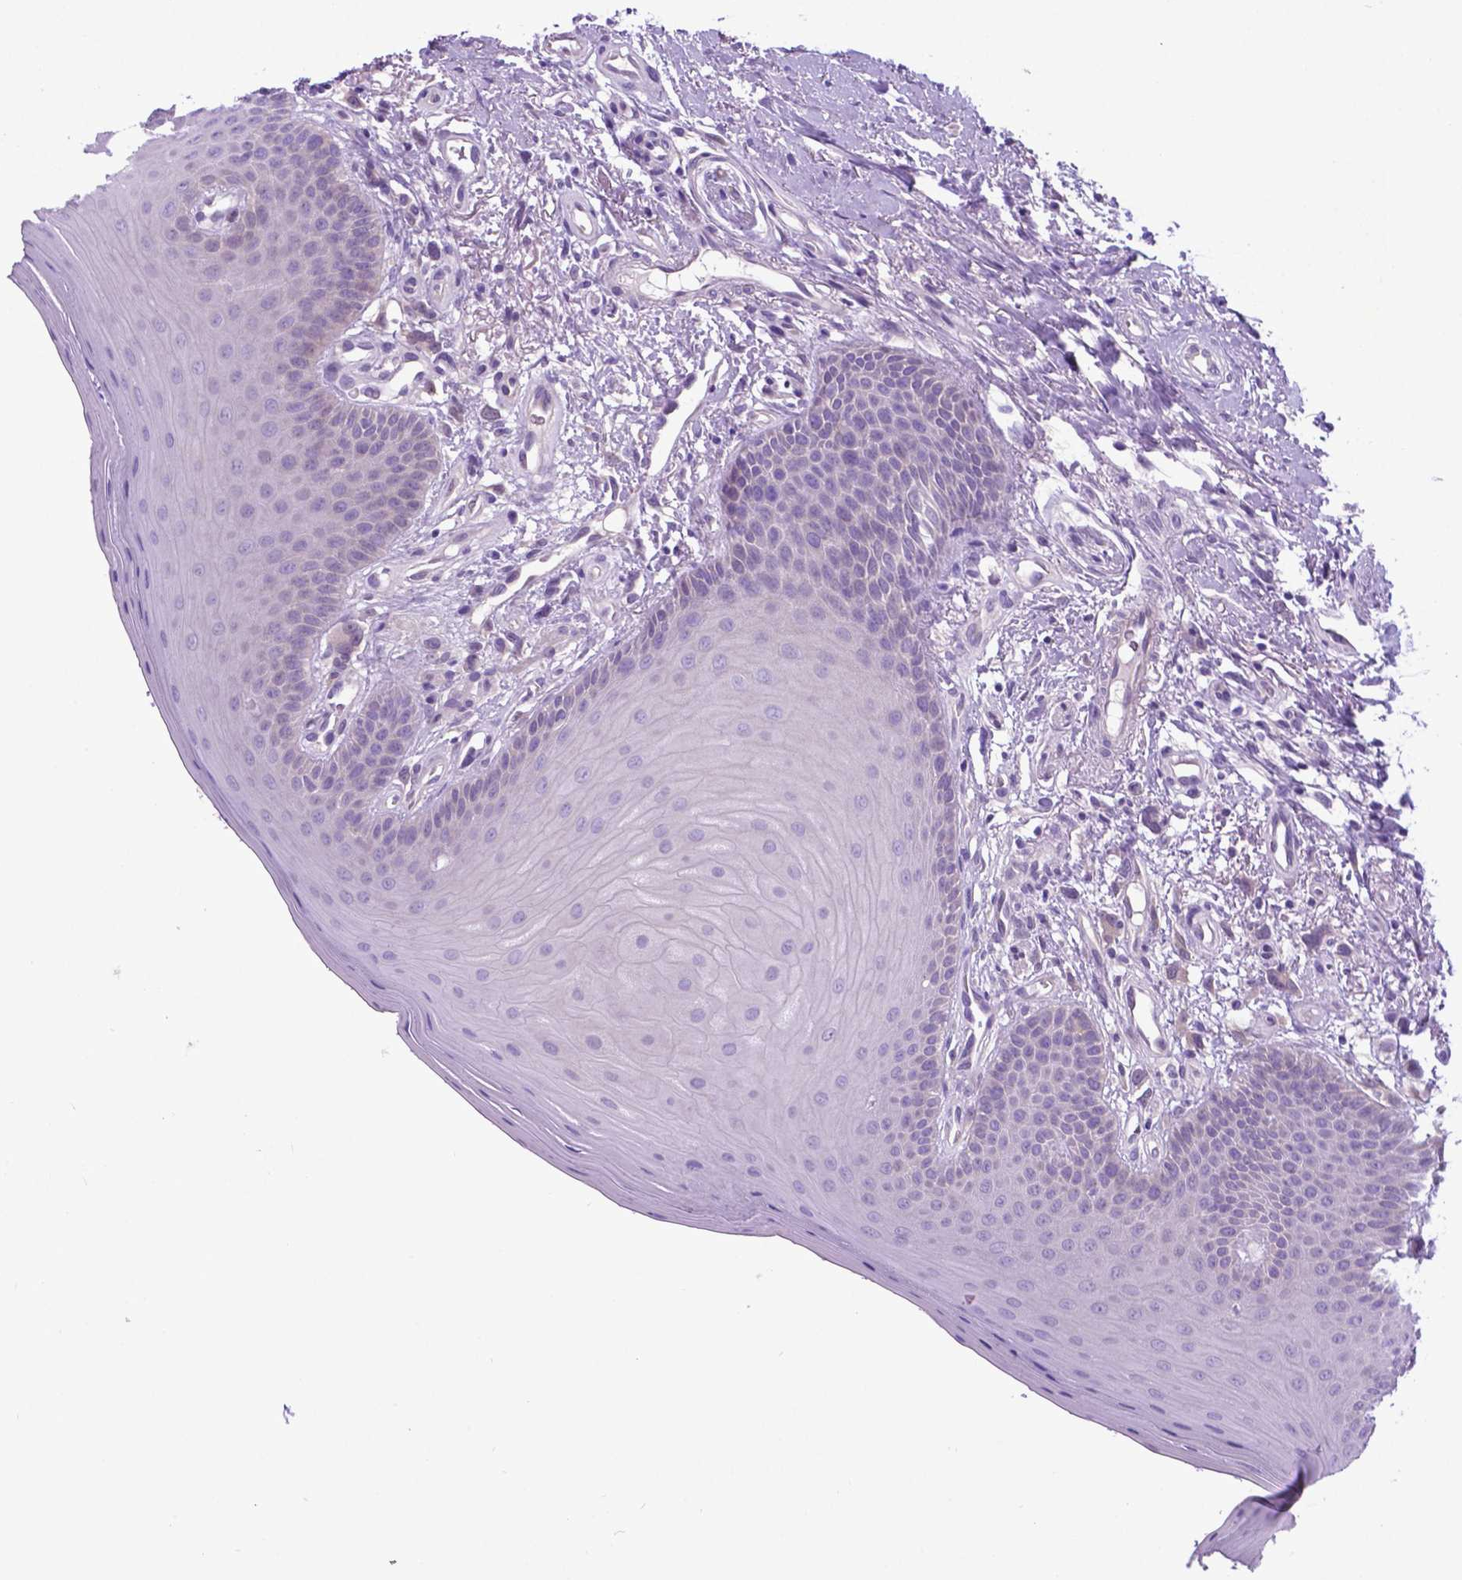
{"staining": {"intensity": "negative", "quantity": "none", "location": "none"}, "tissue": "oral mucosa", "cell_type": "Squamous epithelial cells", "image_type": "normal", "snomed": [{"axis": "morphology", "description": "Normal tissue, NOS"}, {"axis": "morphology", "description": "Normal morphology"}, {"axis": "topography", "description": "Oral tissue"}], "caption": "Immunohistochemistry (IHC) of unremarkable human oral mucosa shows no staining in squamous epithelial cells. The staining was performed using DAB to visualize the protein expression in brown, while the nuclei were stained in blue with hematoxylin (Magnification: 20x).", "gene": "ADRA2B", "patient": {"sex": "female", "age": 76}}